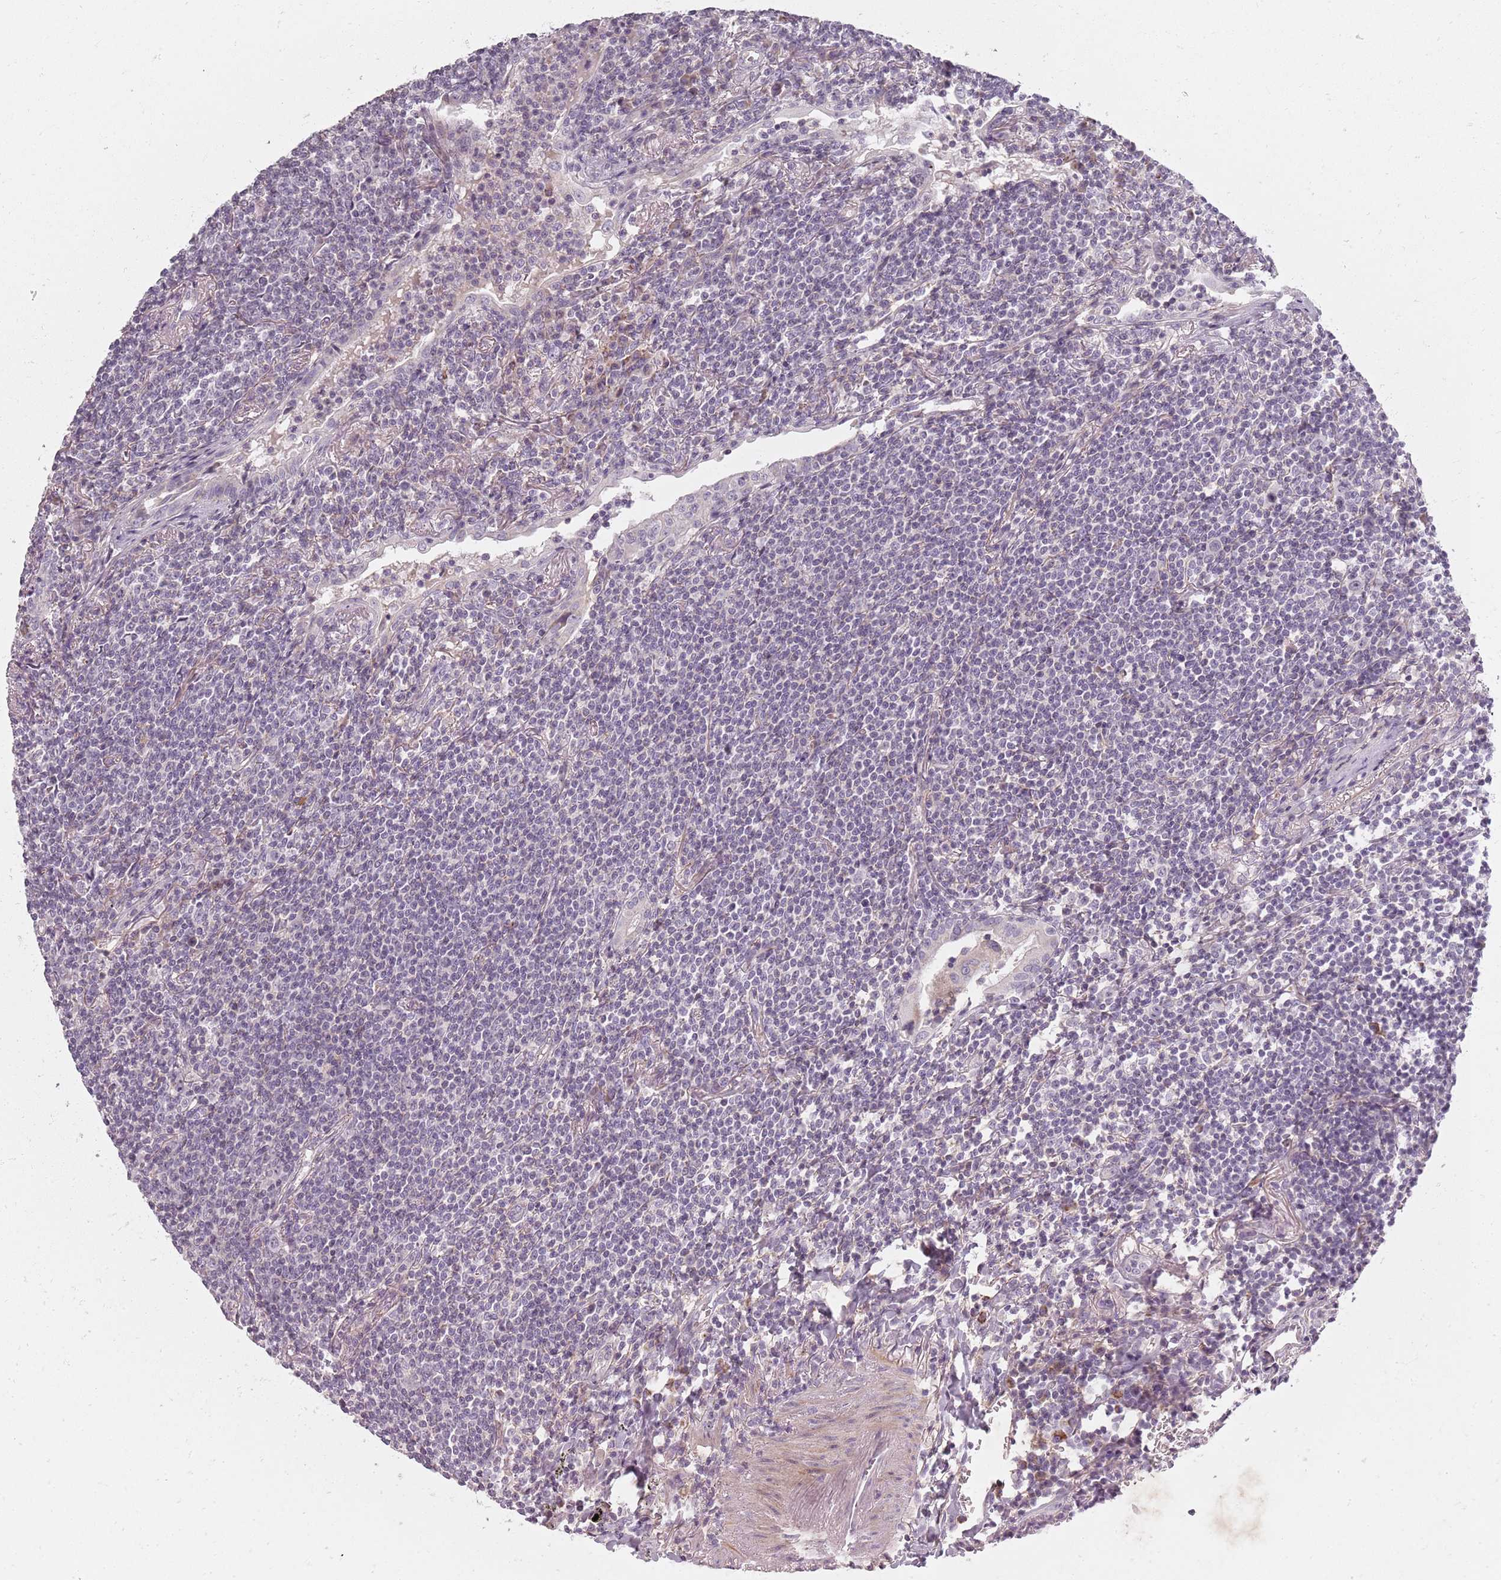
{"staining": {"intensity": "negative", "quantity": "none", "location": "none"}, "tissue": "lymphoma", "cell_type": "Tumor cells", "image_type": "cancer", "snomed": [{"axis": "morphology", "description": "Malignant lymphoma, non-Hodgkin's type, Low grade"}, {"axis": "topography", "description": "Lung"}], "caption": "Protein analysis of lymphoma reveals no significant expression in tumor cells. The staining is performed using DAB (3,3'-diaminobenzidine) brown chromogen with nuclei counter-stained in using hematoxylin.", "gene": "SYNGR3", "patient": {"sex": "female", "age": 71}}